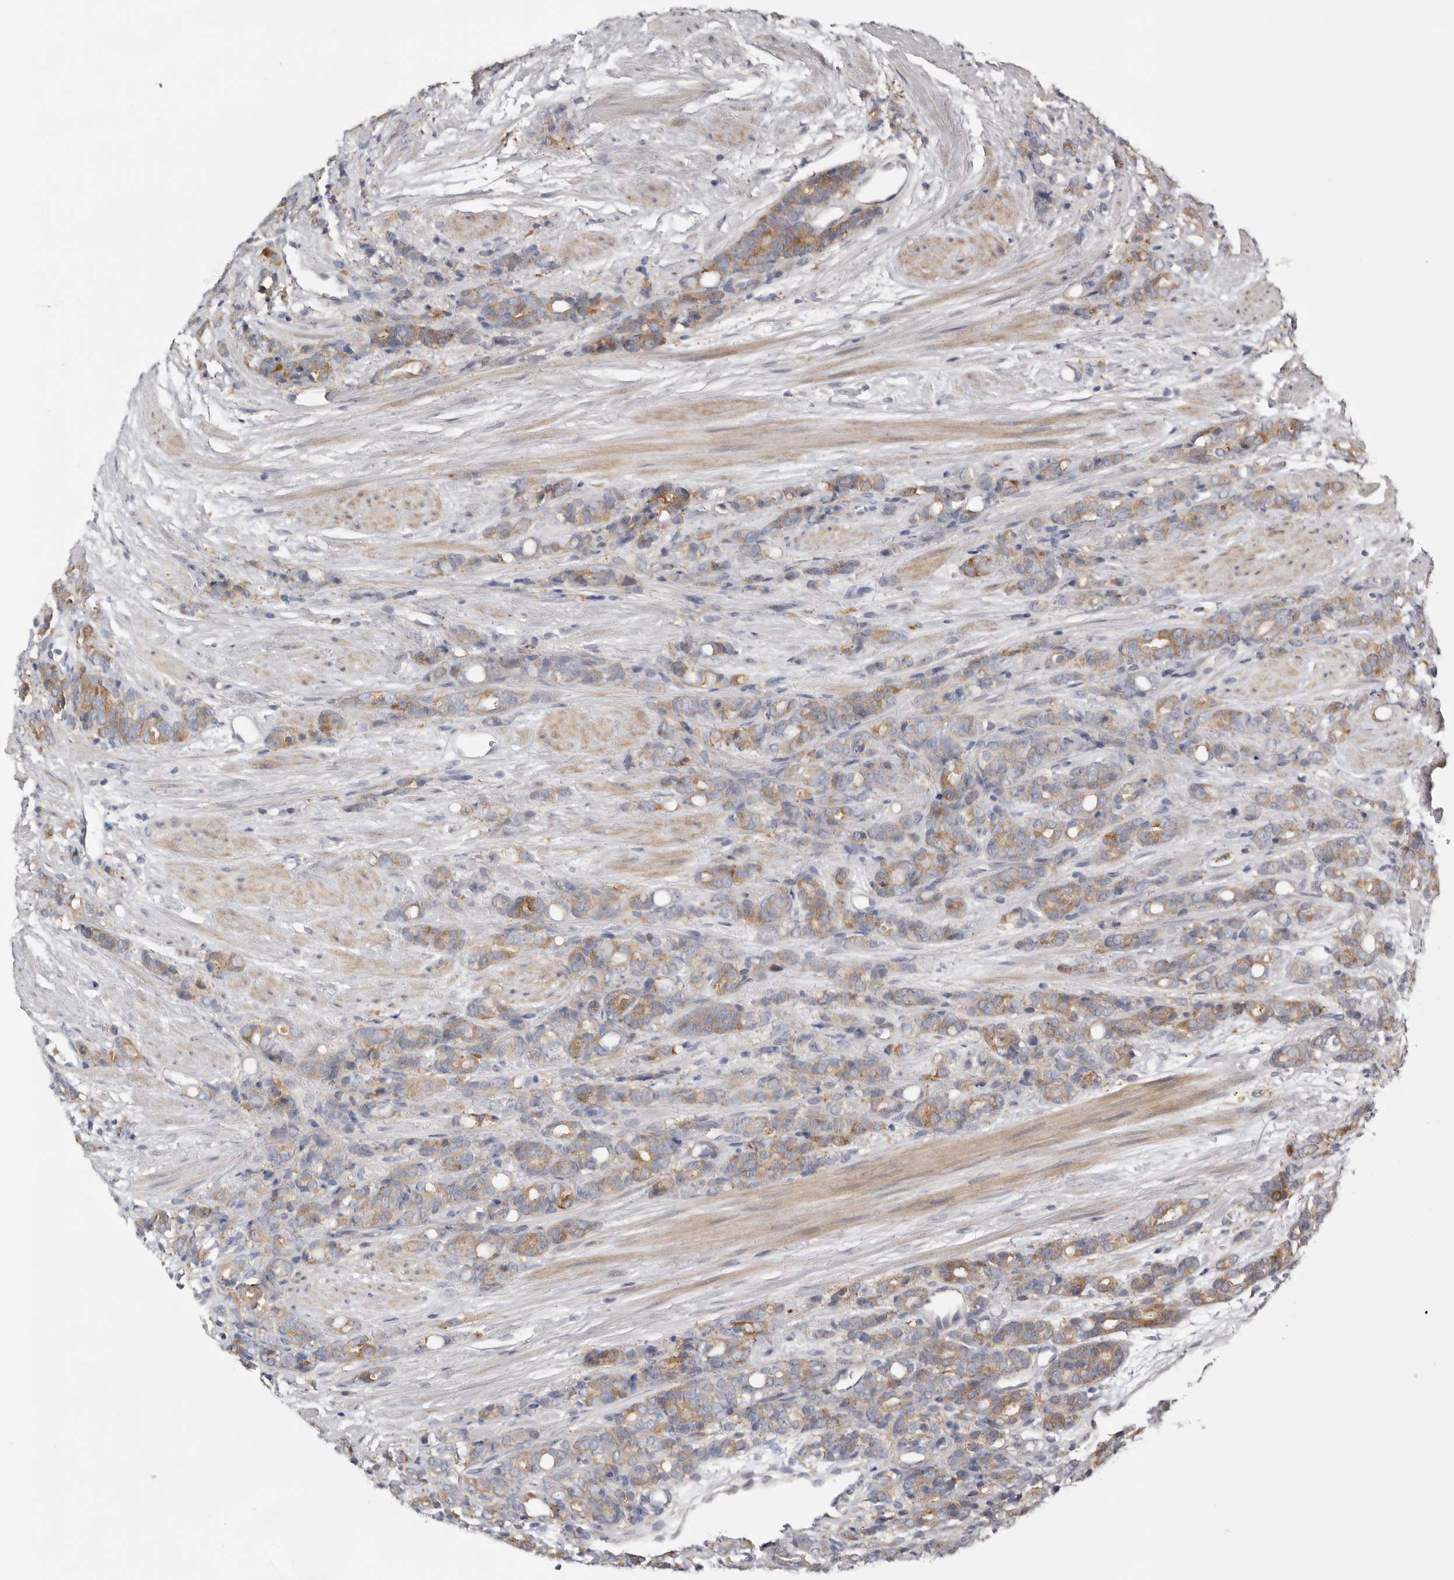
{"staining": {"intensity": "moderate", "quantity": "25%-75%", "location": "cytoplasmic/membranous"}, "tissue": "prostate cancer", "cell_type": "Tumor cells", "image_type": "cancer", "snomed": [{"axis": "morphology", "description": "Adenocarcinoma, High grade"}, {"axis": "topography", "description": "Prostate"}], "caption": "About 25%-75% of tumor cells in human prostate cancer (high-grade adenocarcinoma) show moderate cytoplasmic/membranous protein positivity as visualized by brown immunohistochemical staining.", "gene": "MSRB2", "patient": {"sex": "male", "age": 62}}